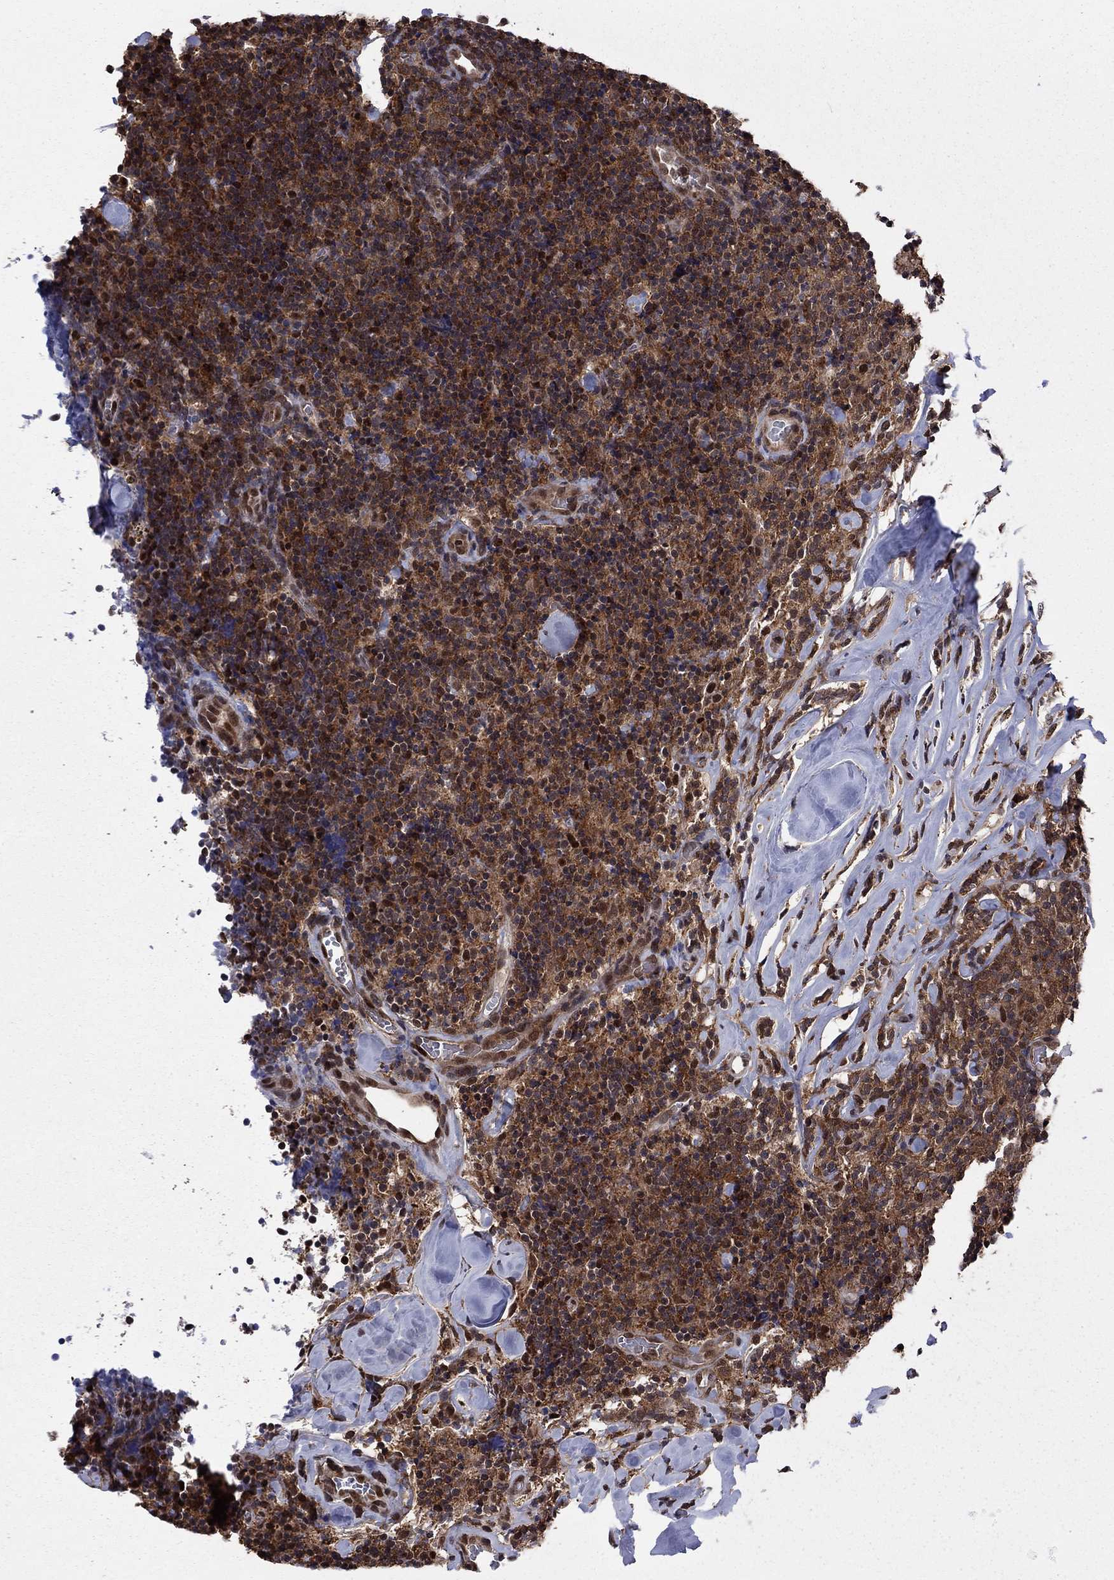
{"staining": {"intensity": "strong", "quantity": ">75%", "location": "cytoplasmic/membranous"}, "tissue": "lymphoma", "cell_type": "Tumor cells", "image_type": "cancer", "snomed": [{"axis": "morphology", "description": "Malignant lymphoma, non-Hodgkin's type, Low grade"}, {"axis": "topography", "description": "Lymph node"}], "caption": "This micrograph shows malignant lymphoma, non-Hodgkin's type (low-grade) stained with immunohistochemistry (IHC) to label a protein in brown. The cytoplasmic/membranous of tumor cells show strong positivity for the protein. Nuclei are counter-stained blue.", "gene": "PSMD2", "patient": {"sex": "female", "age": 56}}